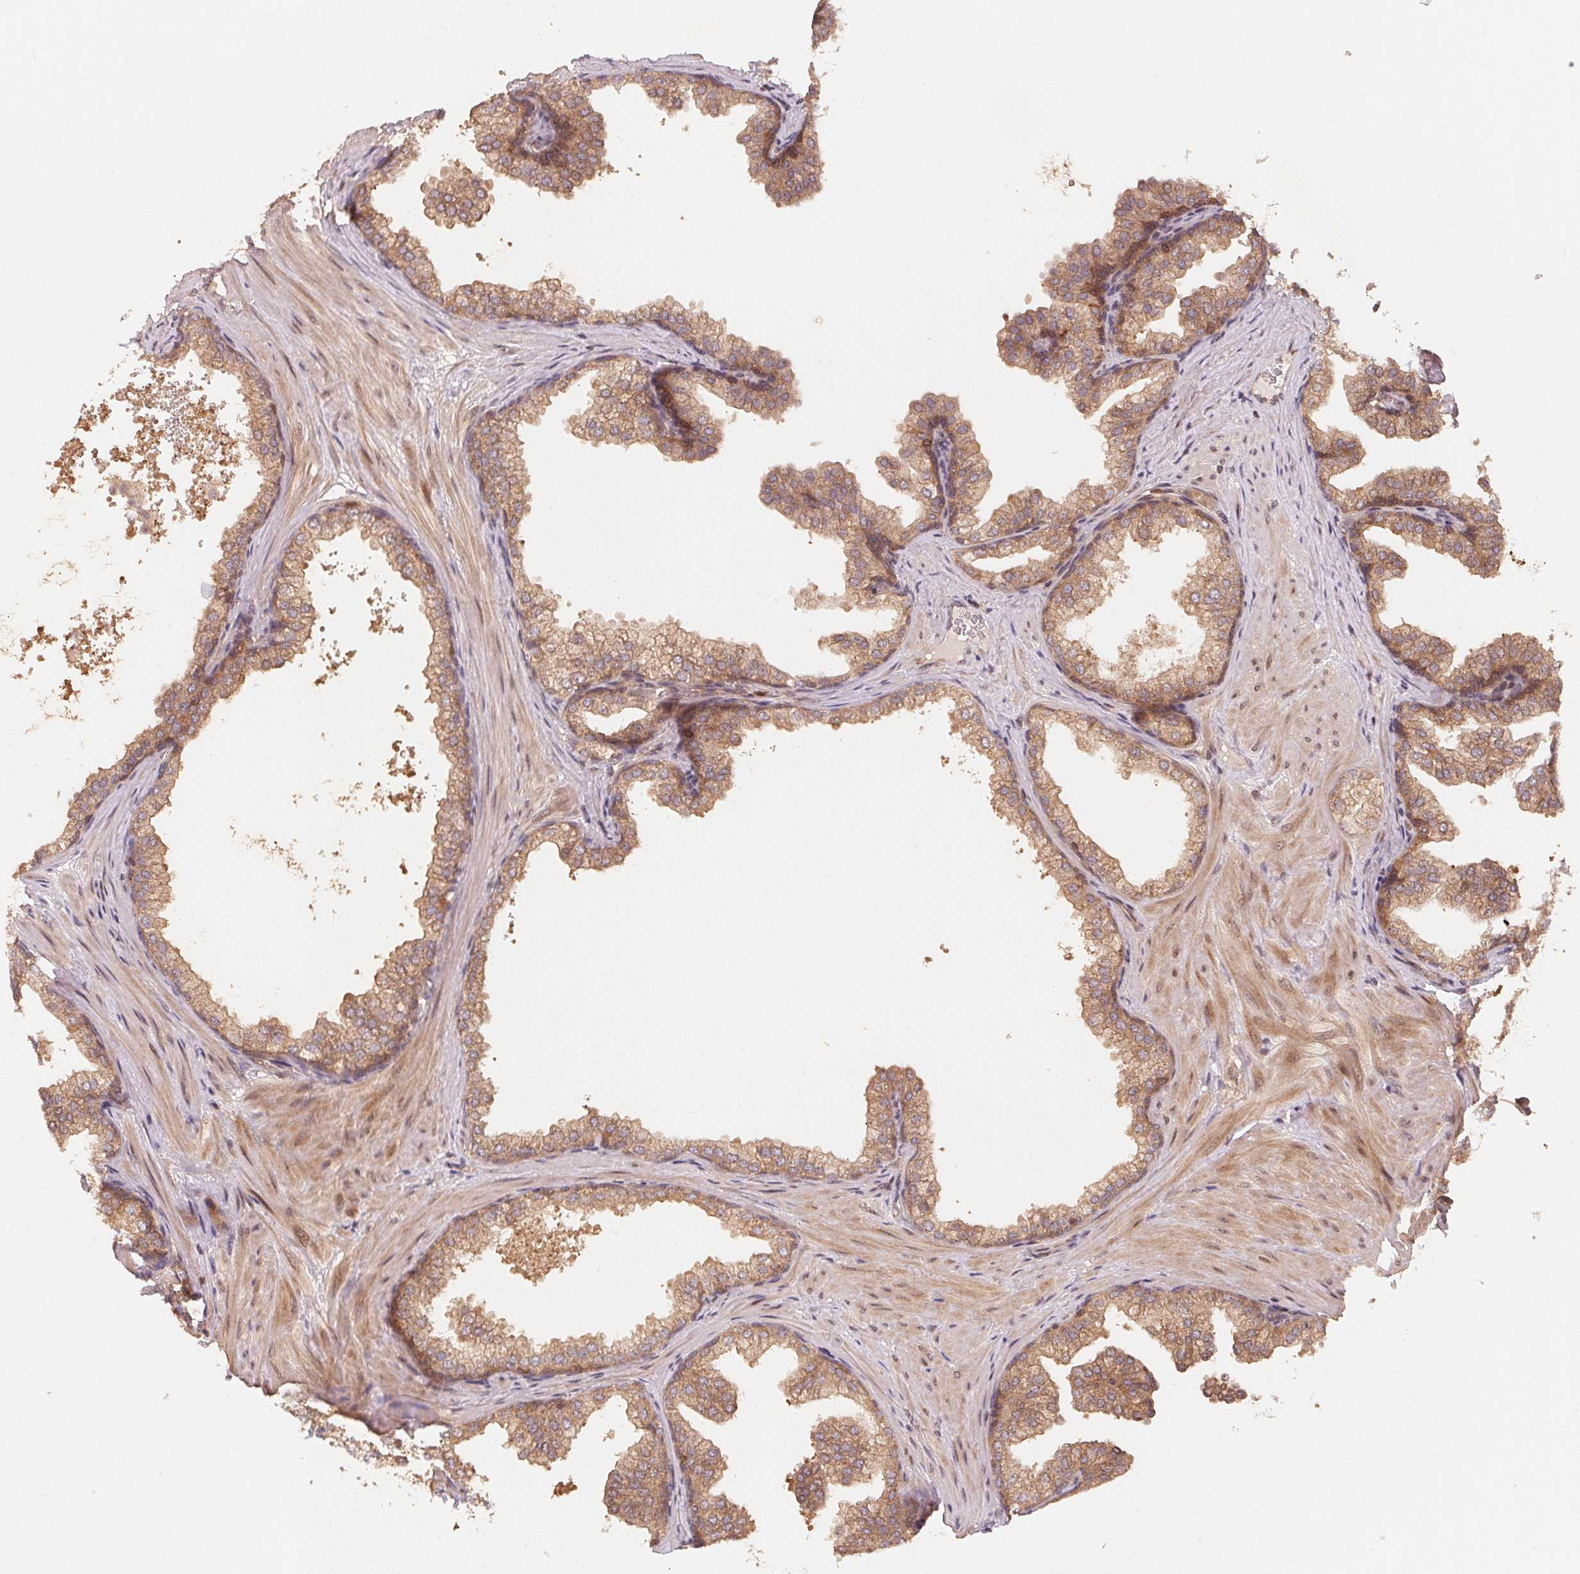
{"staining": {"intensity": "weak", "quantity": ">75%", "location": "cytoplasmic/membranous"}, "tissue": "prostate", "cell_type": "Glandular cells", "image_type": "normal", "snomed": [{"axis": "morphology", "description": "Normal tissue, NOS"}, {"axis": "topography", "description": "Prostate"}], "caption": "Prostate stained for a protein demonstrates weak cytoplasmic/membranous positivity in glandular cells. The staining was performed using DAB to visualize the protein expression in brown, while the nuclei were stained in blue with hematoxylin (Magnification: 20x).", "gene": "CCDC102B", "patient": {"sex": "male", "age": 37}}